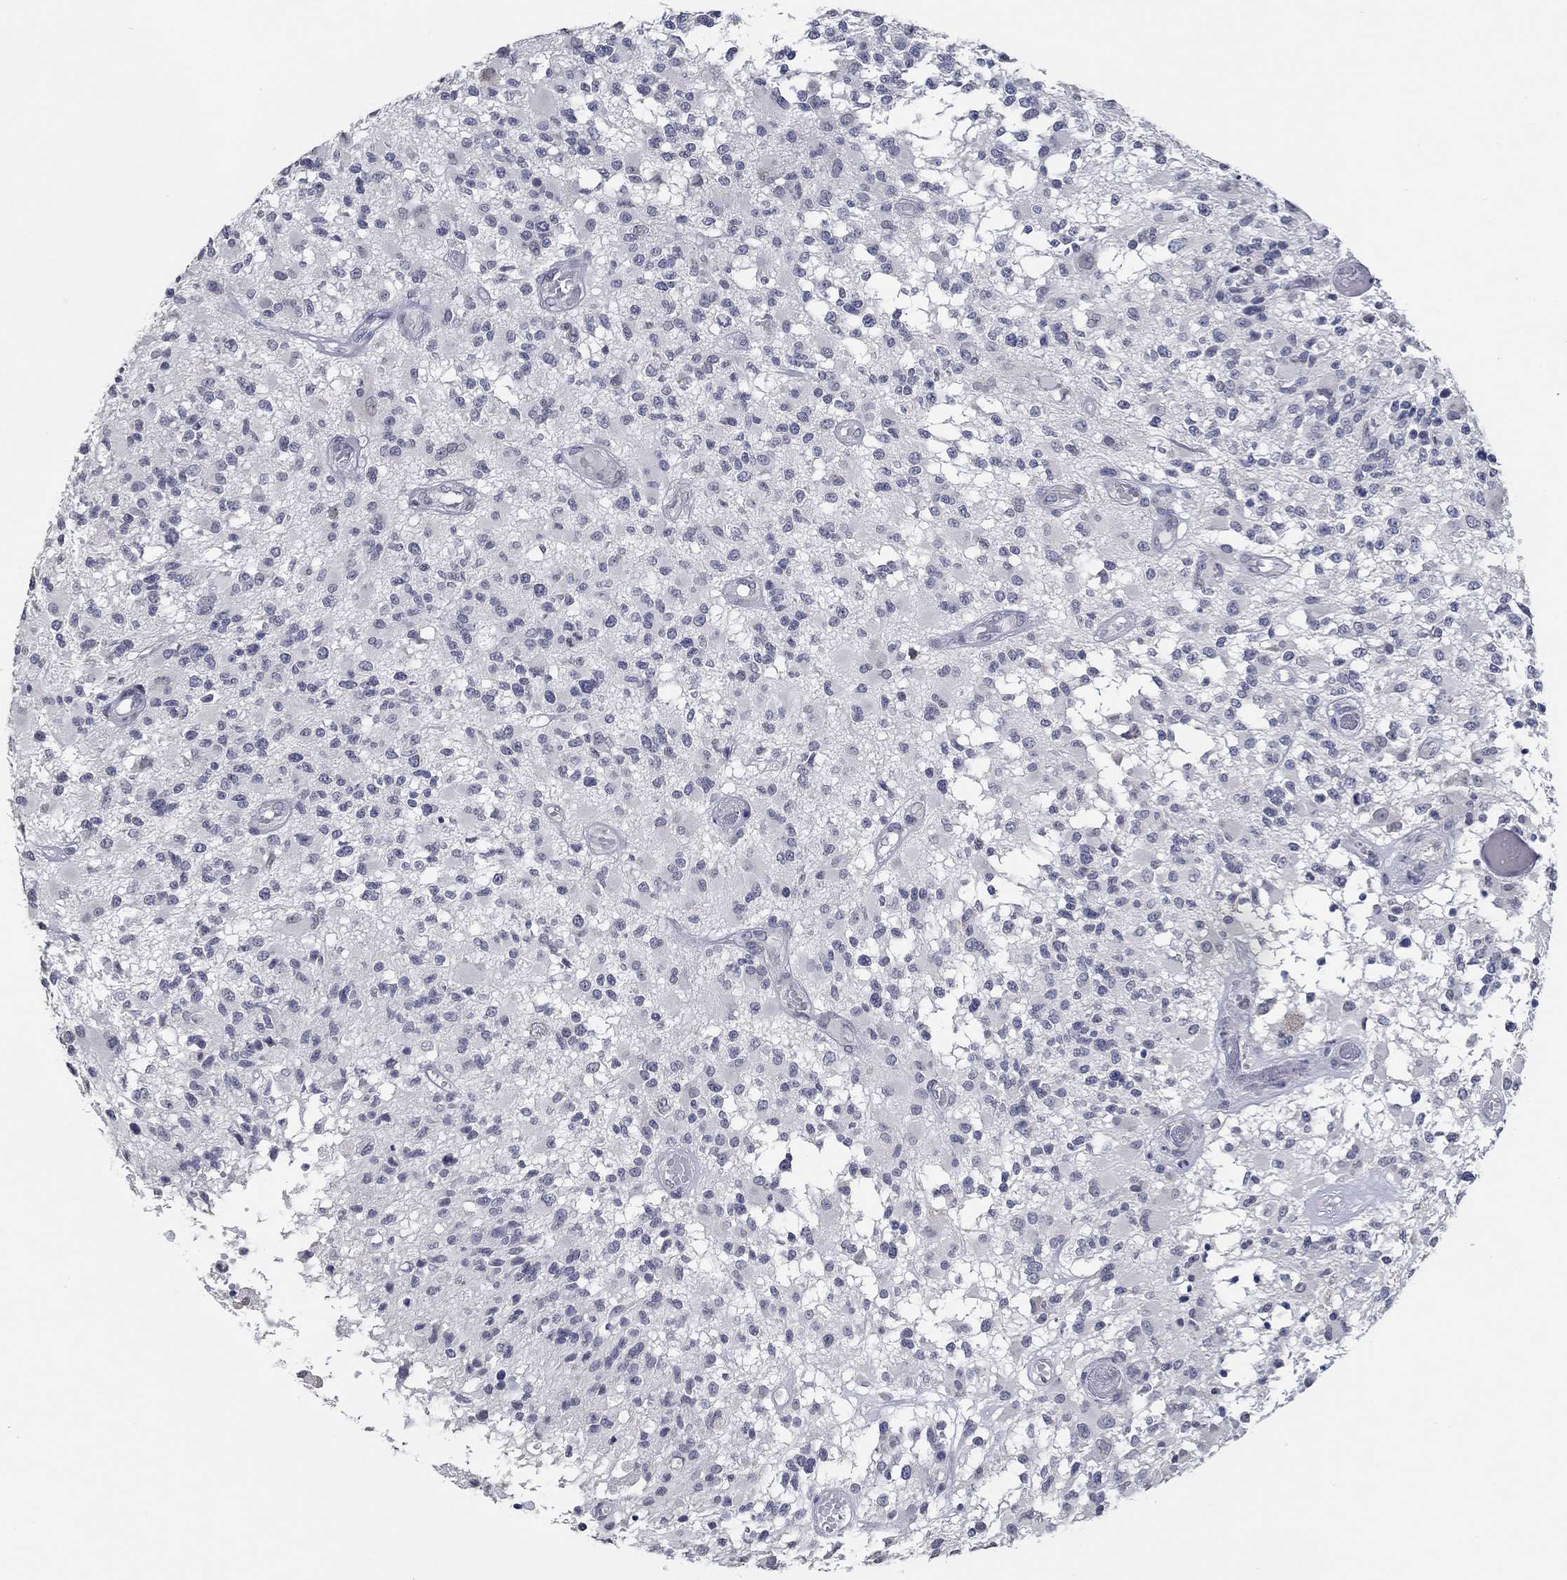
{"staining": {"intensity": "negative", "quantity": "none", "location": "none"}, "tissue": "glioma", "cell_type": "Tumor cells", "image_type": "cancer", "snomed": [{"axis": "morphology", "description": "Glioma, malignant, High grade"}, {"axis": "topography", "description": "Brain"}], "caption": "This is a micrograph of immunohistochemistry staining of malignant glioma (high-grade), which shows no expression in tumor cells.", "gene": "NUP155", "patient": {"sex": "female", "age": 63}}